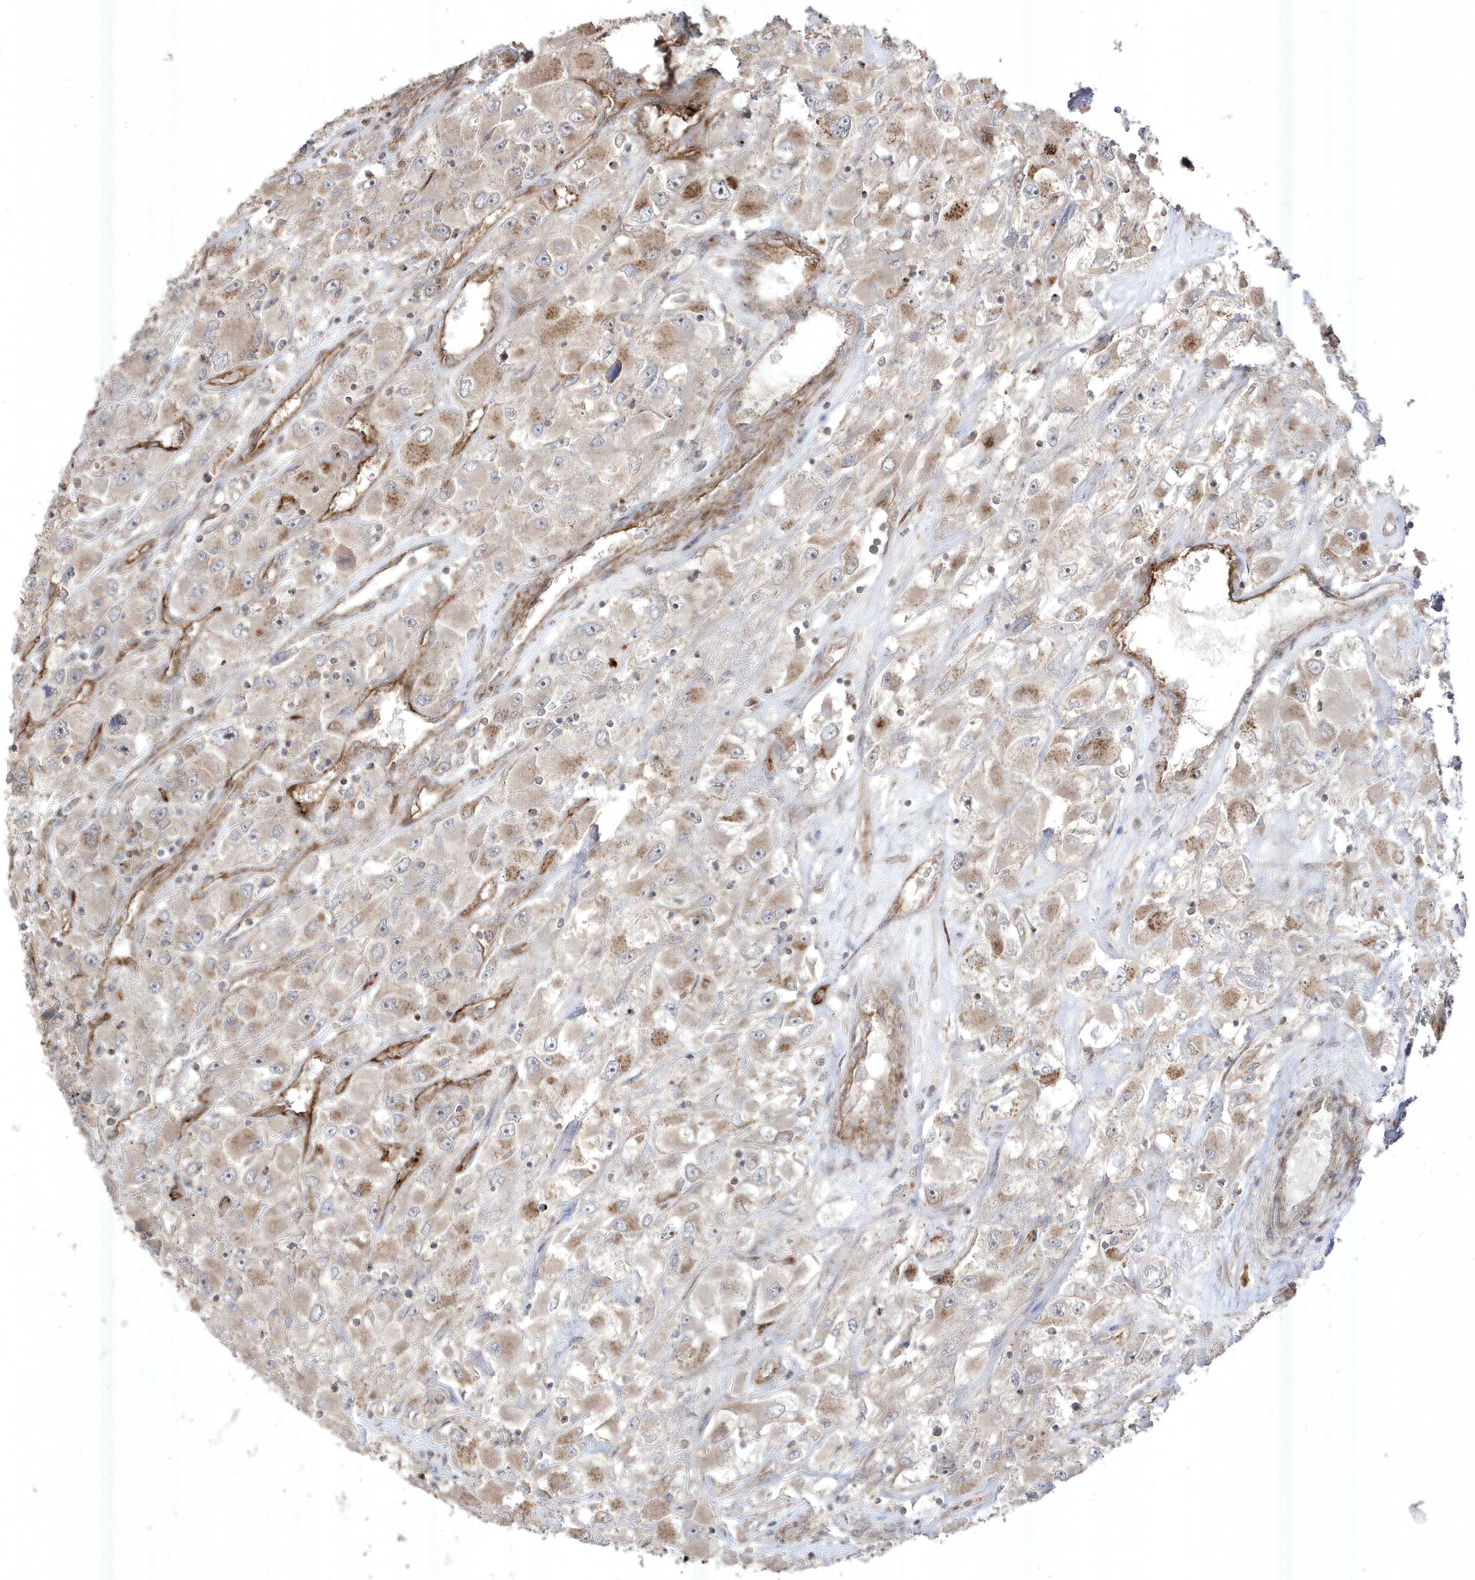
{"staining": {"intensity": "moderate", "quantity": "<25%", "location": "cytoplasmic/membranous"}, "tissue": "renal cancer", "cell_type": "Tumor cells", "image_type": "cancer", "snomed": [{"axis": "morphology", "description": "Adenocarcinoma, NOS"}, {"axis": "topography", "description": "Kidney"}], "caption": "A high-resolution image shows IHC staining of renal cancer (adenocarcinoma), which displays moderate cytoplasmic/membranous staining in approximately <25% of tumor cells. The staining was performed using DAB (3,3'-diaminobenzidine), with brown indicating positive protein expression. Nuclei are stained blue with hematoxylin.", "gene": "CETN3", "patient": {"sex": "female", "age": 52}}